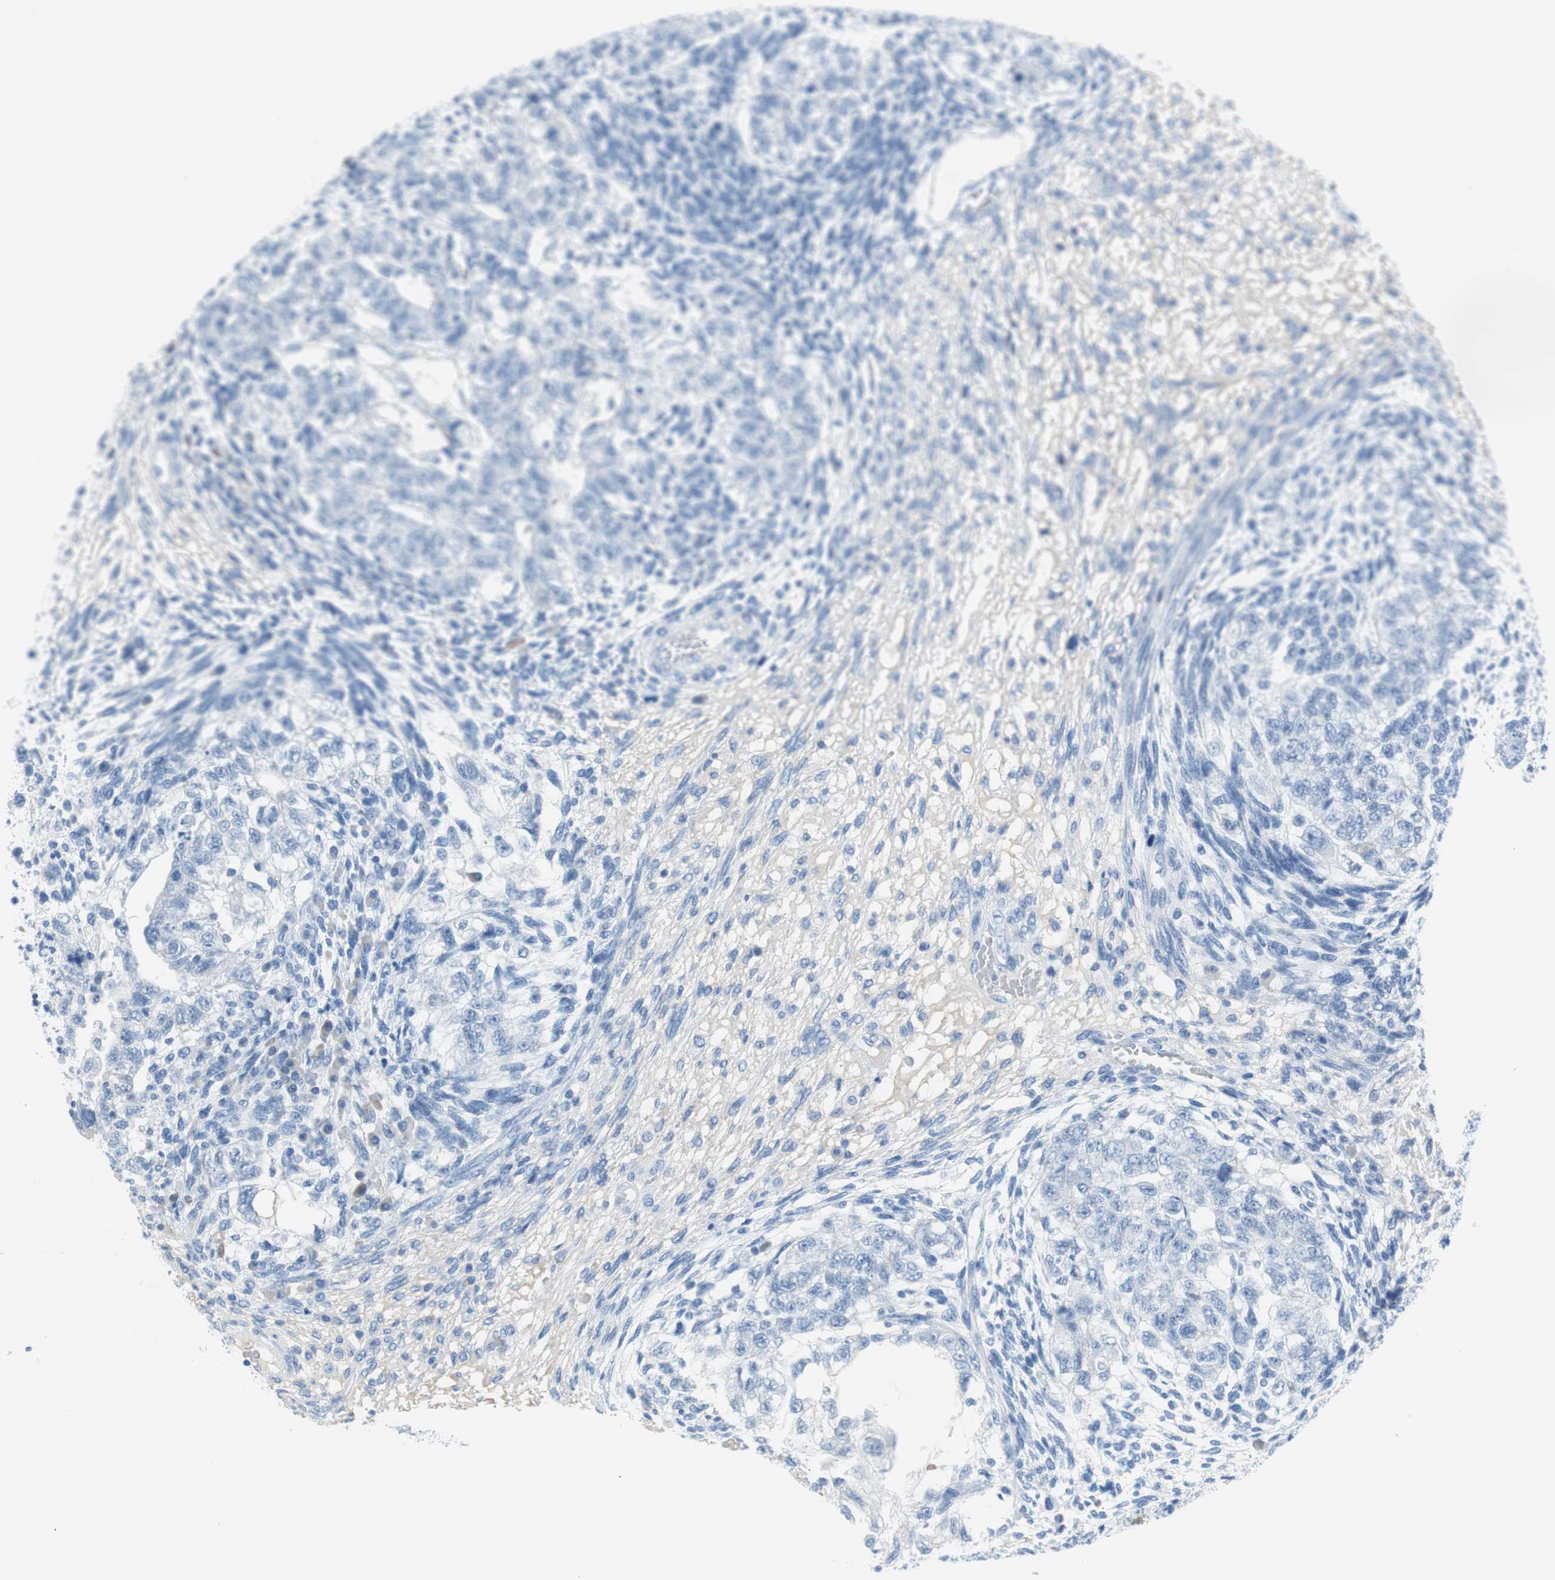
{"staining": {"intensity": "negative", "quantity": "none", "location": "none"}, "tissue": "testis cancer", "cell_type": "Tumor cells", "image_type": "cancer", "snomed": [{"axis": "morphology", "description": "Normal tissue, NOS"}, {"axis": "morphology", "description": "Carcinoma, Embryonal, NOS"}, {"axis": "topography", "description": "Testis"}], "caption": "Immunohistochemistry histopathology image of neoplastic tissue: testis embryonal carcinoma stained with DAB exhibits no significant protein staining in tumor cells.", "gene": "MYH1", "patient": {"sex": "male", "age": 36}}